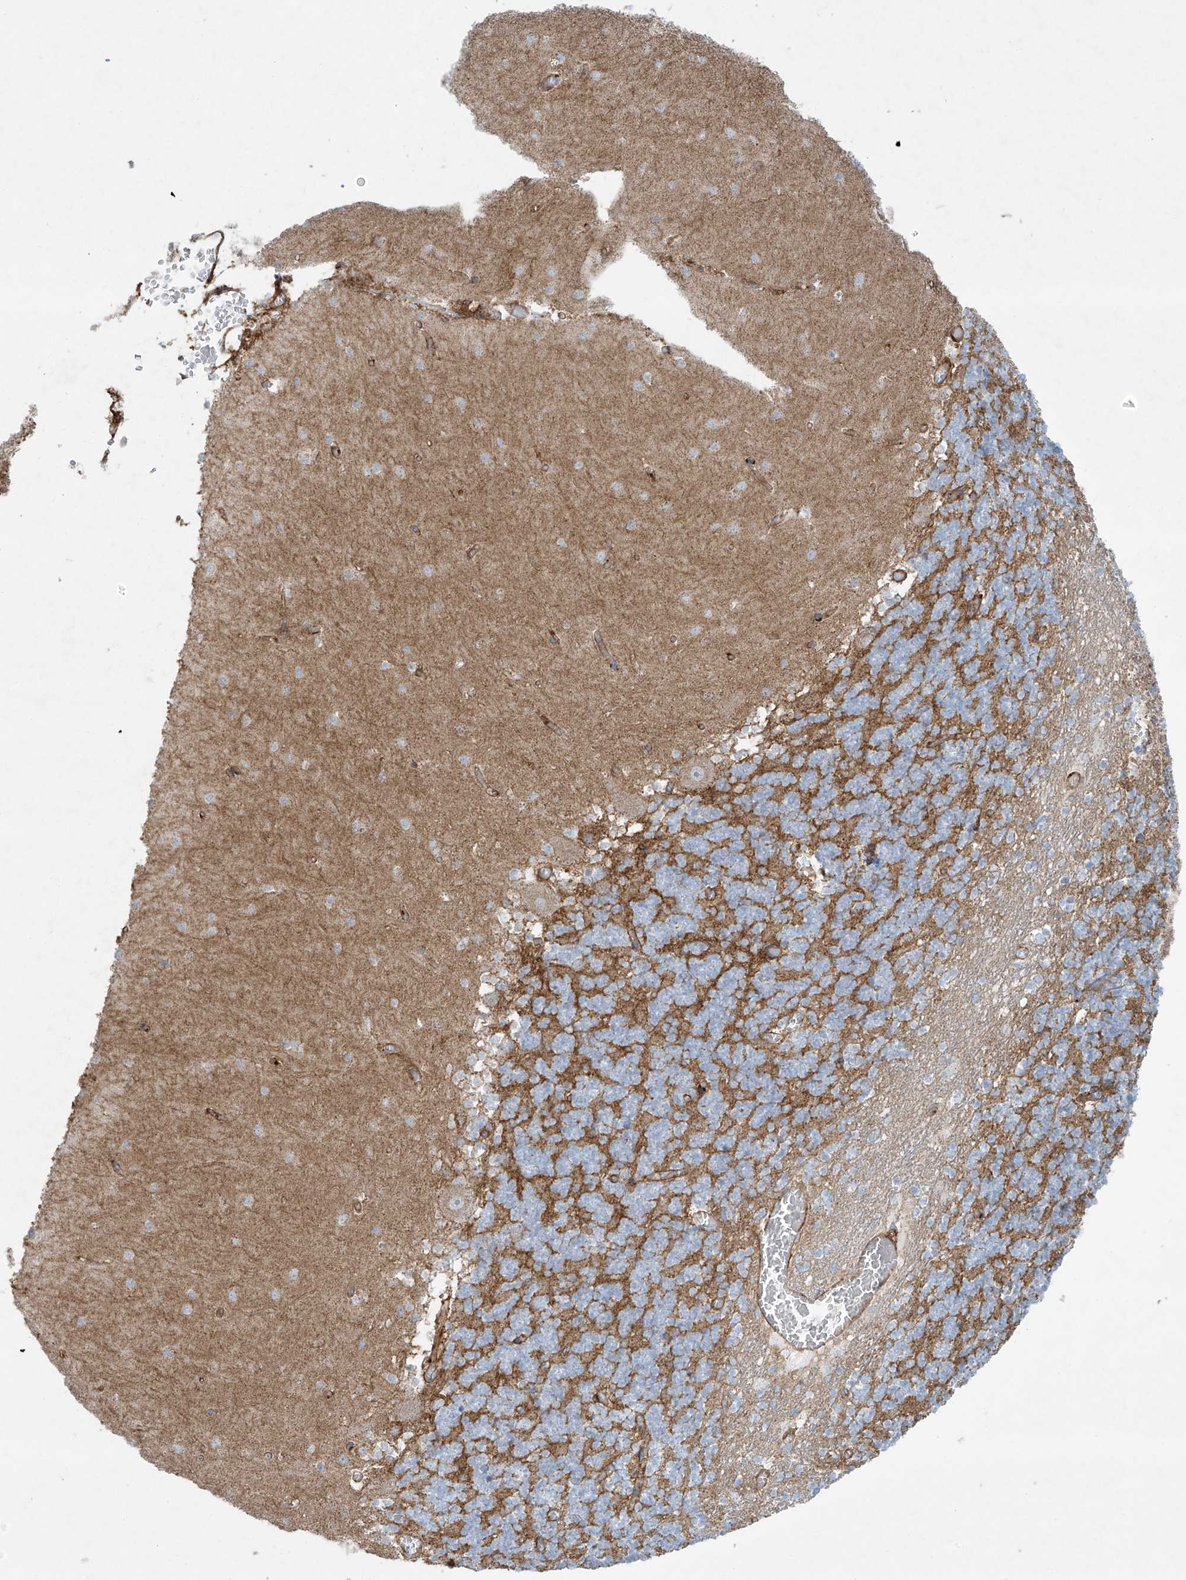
{"staining": {"intensity": "moderate", "quantity": ">75%", "location": "cytoplasmic/membranous"}, "tissue": "cerebellum", "cell_type": "Cells in granular layer", "image_type": "normal", "snomed": [{"axis": "morphology", "description": "Normal tissue, NOS"}, {"axis": "topography", "description": "Cerebellum"}], "caption": "Brown immunohistochemical staining in benign human cerebellum exhibits moderate cytoplasmic/membranous positivity in about >75% of cells in granular layer.", "gene": "VAMP5", "patient": {"sex": "female", "age": 28}}